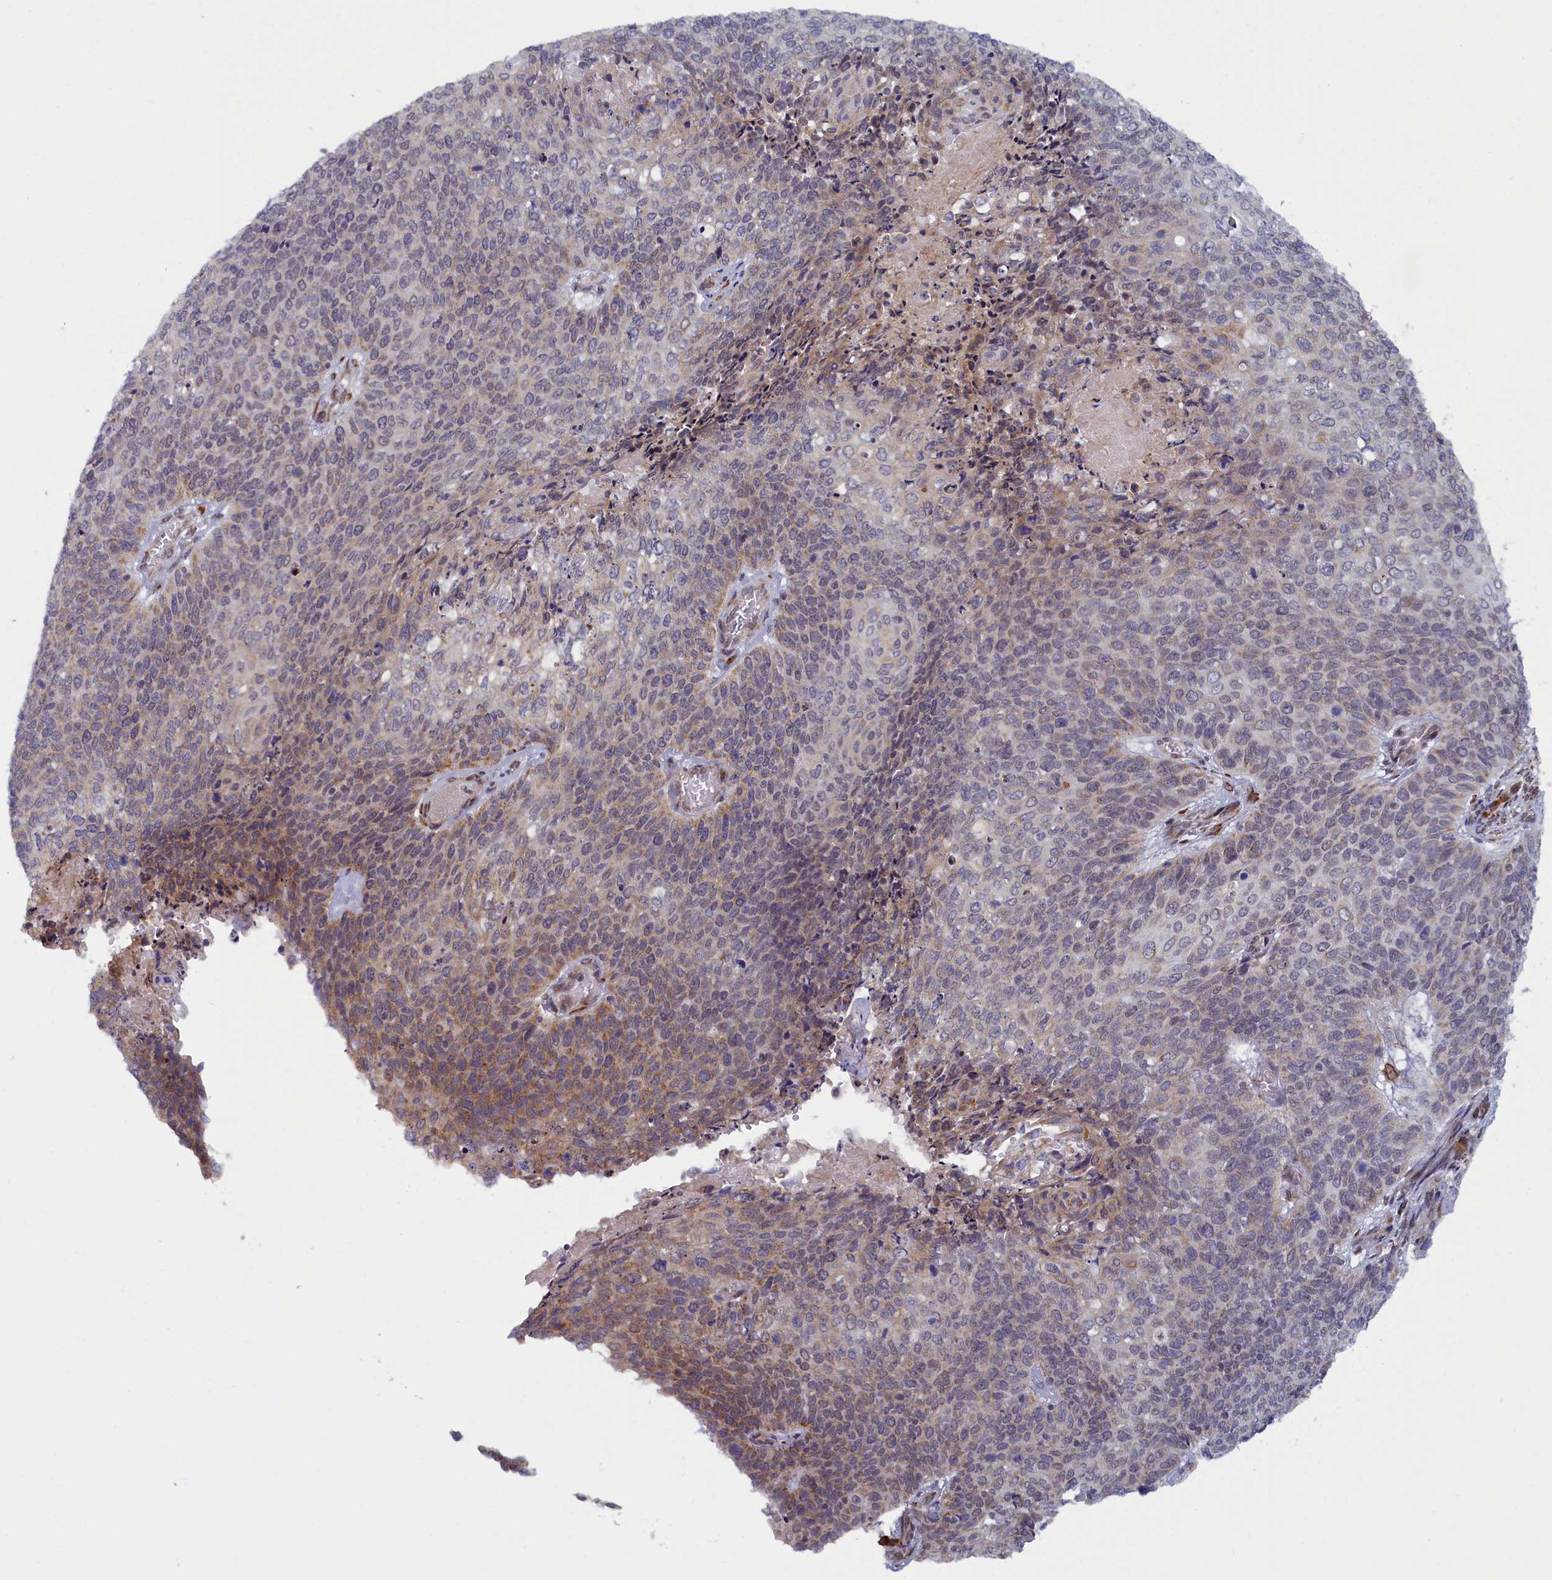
{"staining": {"intensity": "weak", "quantity": "25%-75%", "location": "cytoplasmic/membranous"}, "tissue": "cervical cancer", "cell_type": "Tumor cells", "image_type": "cancer", "snomed": [{"axis": "morphology", "description": "Squamous cell carcinoma, NOS"}, {"axis": "topography", "description": "Cervix"}], "caption": "Weak cytoplasmic/membranous protein positivity is seen in approximately 25%-75% of tumor cells in cervical cancer. Nuclei are stained in blue.", "gene": "DNAJC17", "patient": {"sex": "female", "age": 39}}